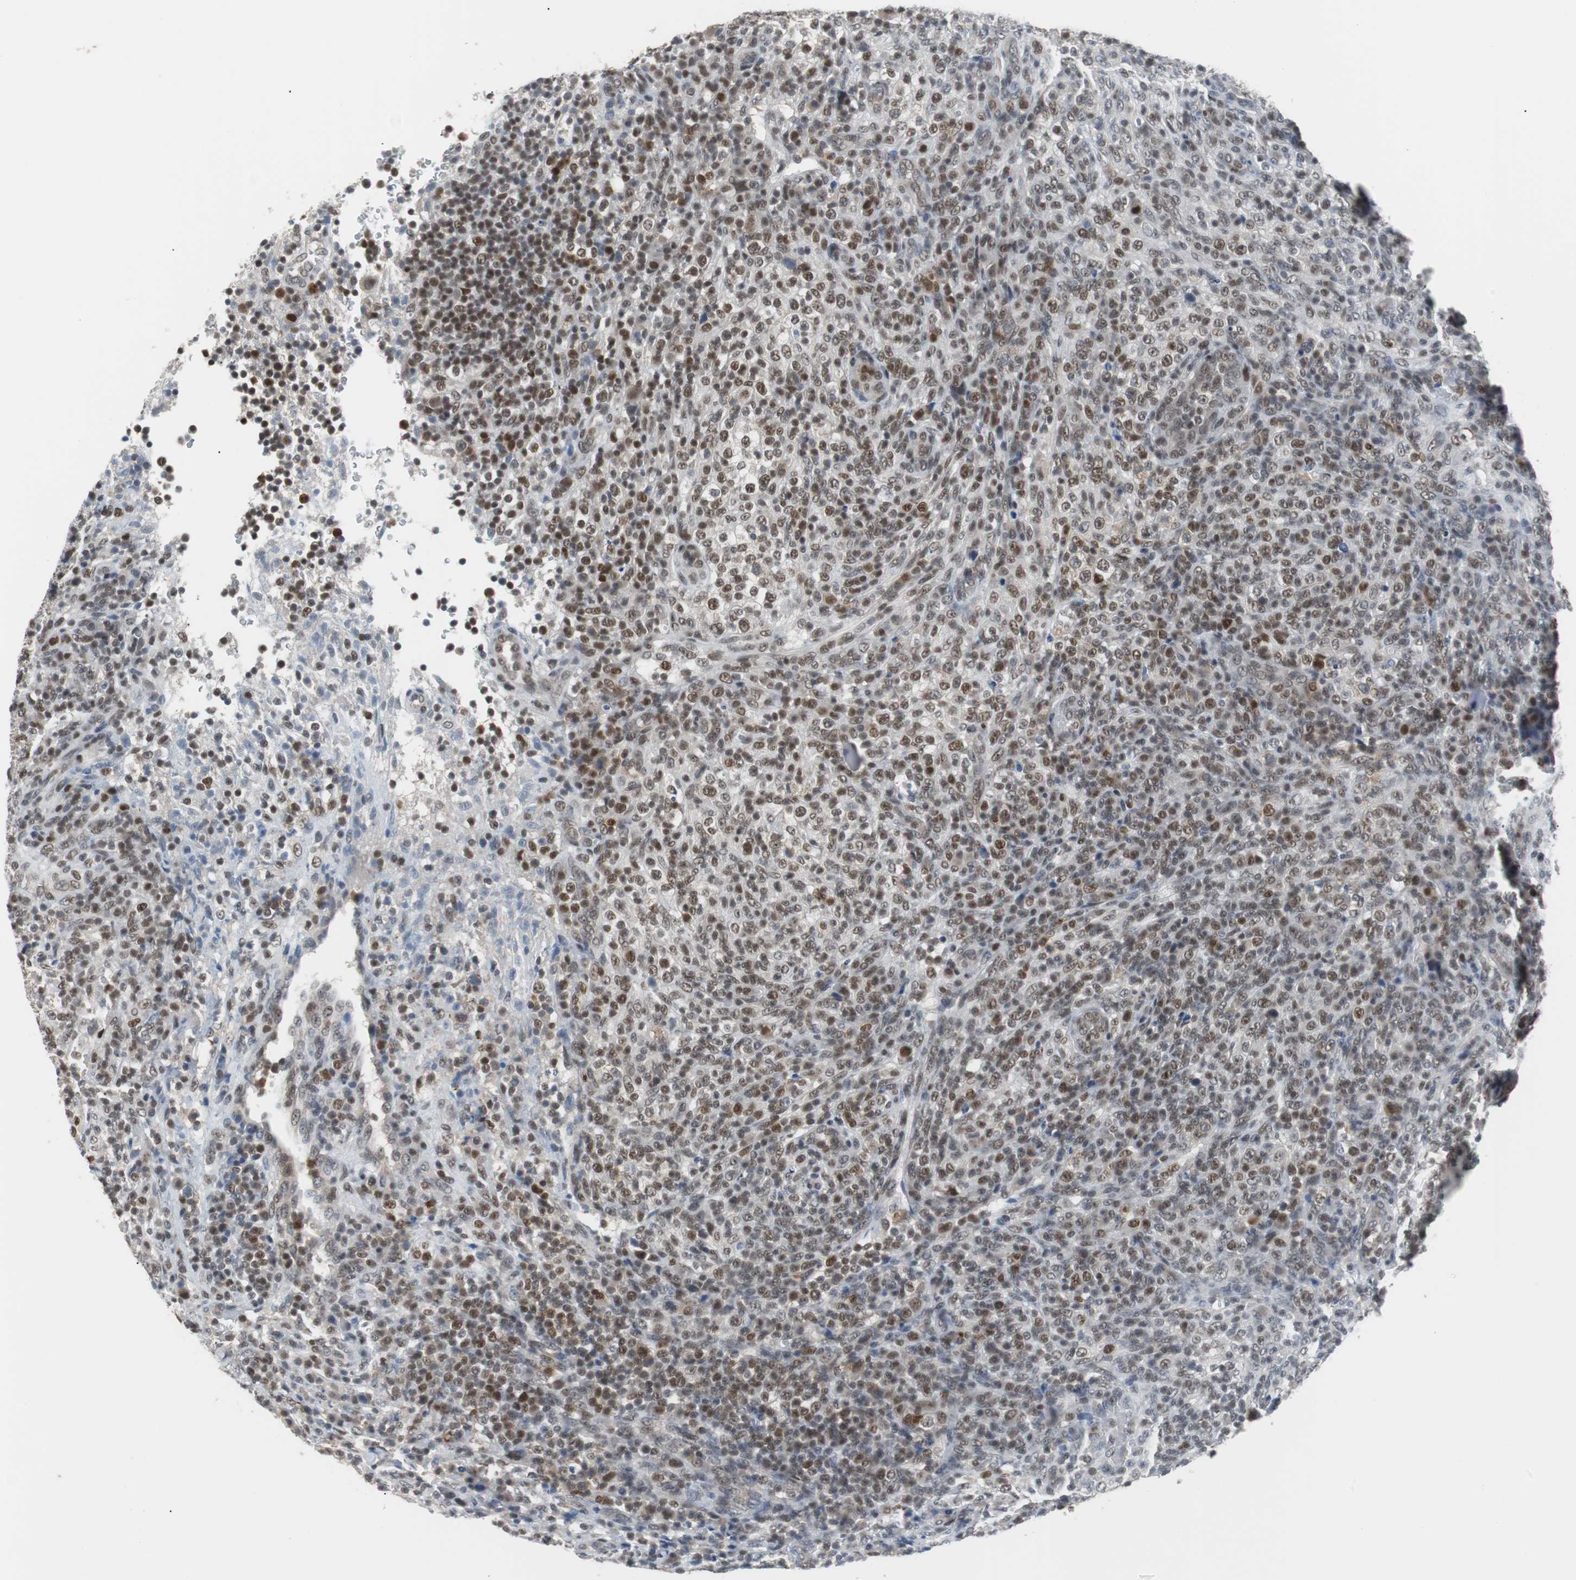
{"staining": {"intensity": "moderate", "quantity": ">75%", "location": "nuclear"}, "tissue": "lymphoma", "cell_type": "Tumor cells", "image_type": "cancer", "snomed": [{"axis": "morphology", "description": "Malignant lymphoma, non-Hodgkin's type, High grade"}, {"axis": "topography", "description": "Lymph node"}], "caption": "High-grade malignant lymphoma, non-Hodgkin's type stained with a brown dye demonstrates moderate nuclear positive expression in about >75% of tumor cells.", "gene": "SIRT1", "patient": {"sex": "female", "age": 76}}